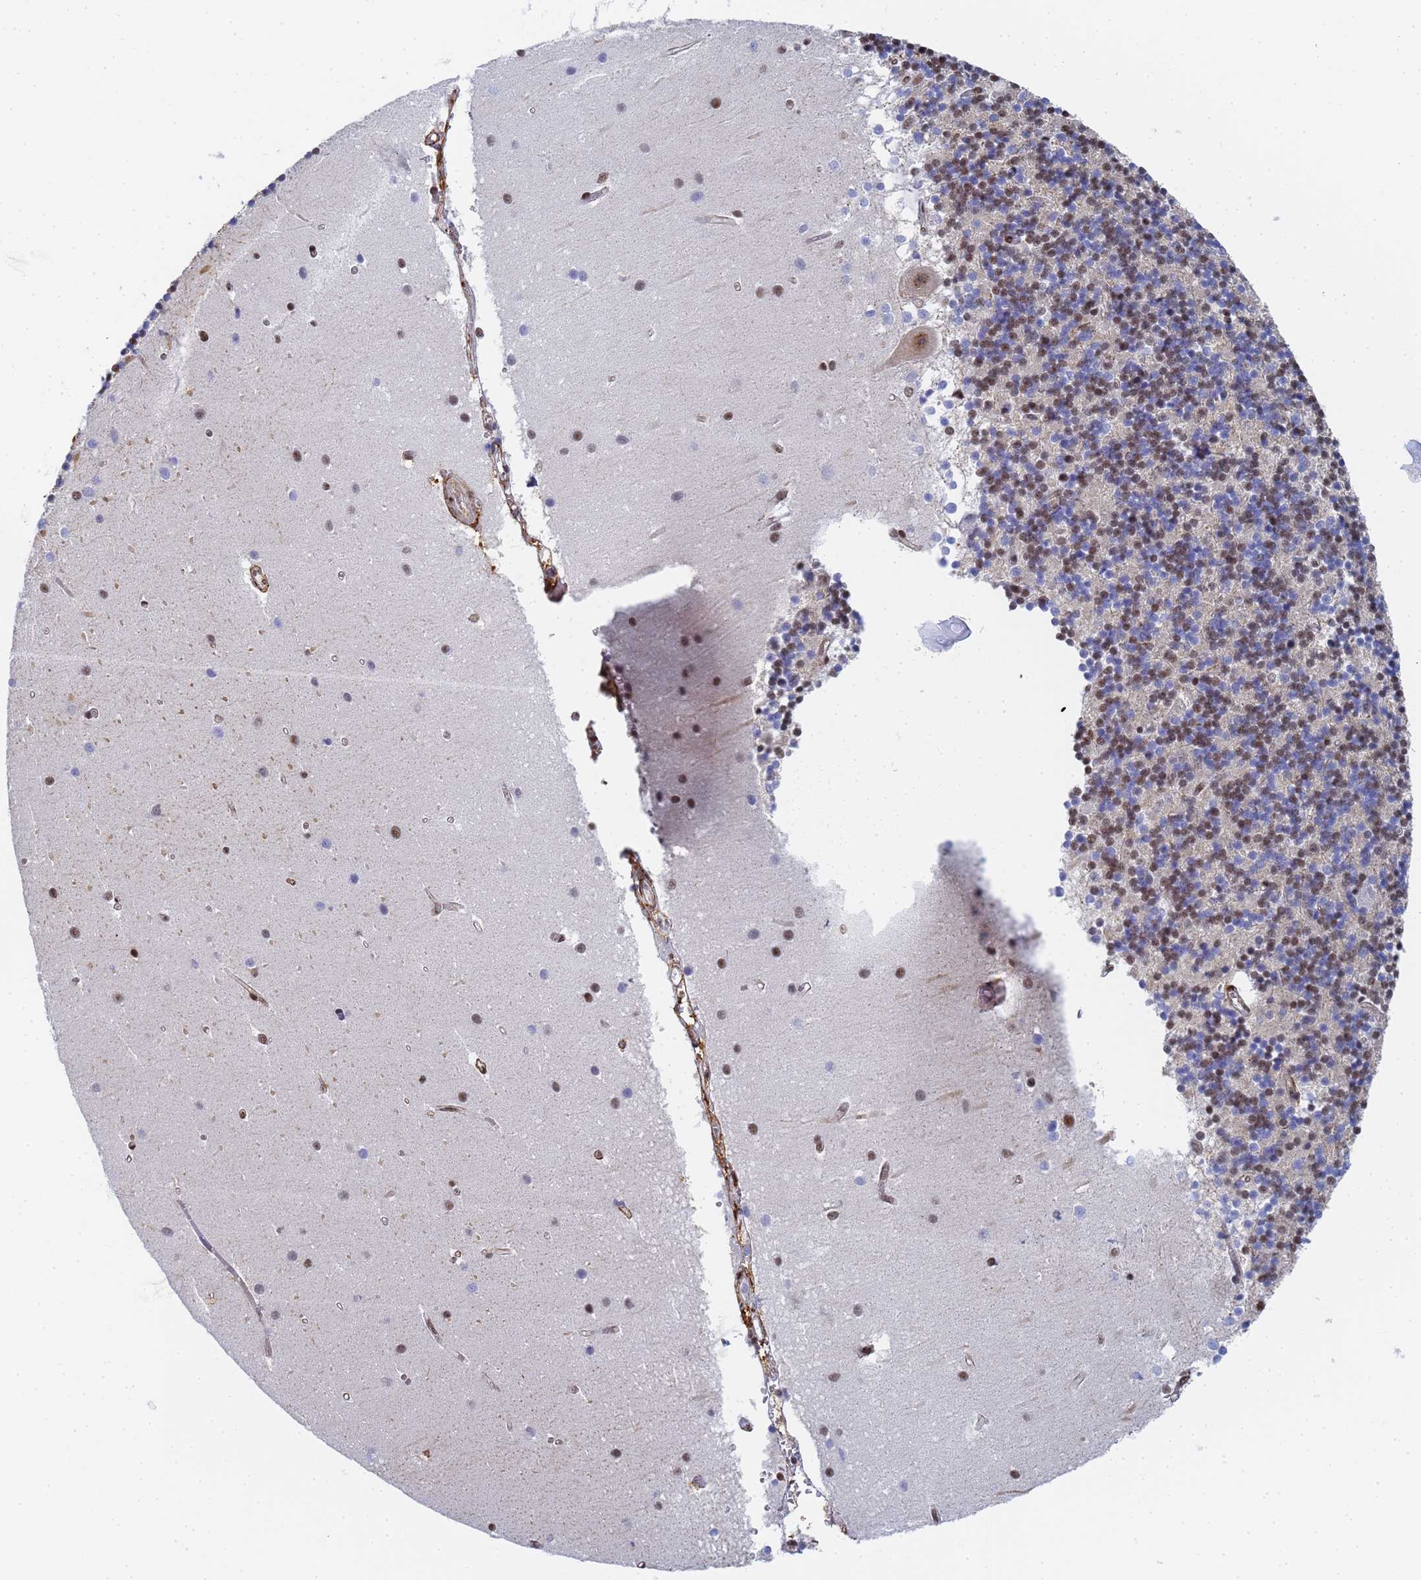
{"staining": {"intensity": "moderate", "quantity": "25%-75%", "location": "nuclear"}, "tissue": "cerebellum", "cell_type": "Cells in granular layer", "image_type": "normal", "snomed": [{"axis": "morphology", "description": "Normal tissue, NOS"}, {"axis": "topography", "description": "Cerebellum"}], "caption": "DAB immunohistochemical staining of benign cerebellum exhibits moderate nuclear protein expression in approximately 25%-75% of cells in granular layer.", "gene": "PRRT4", "patient": {"sex": "male", "age": 54}}